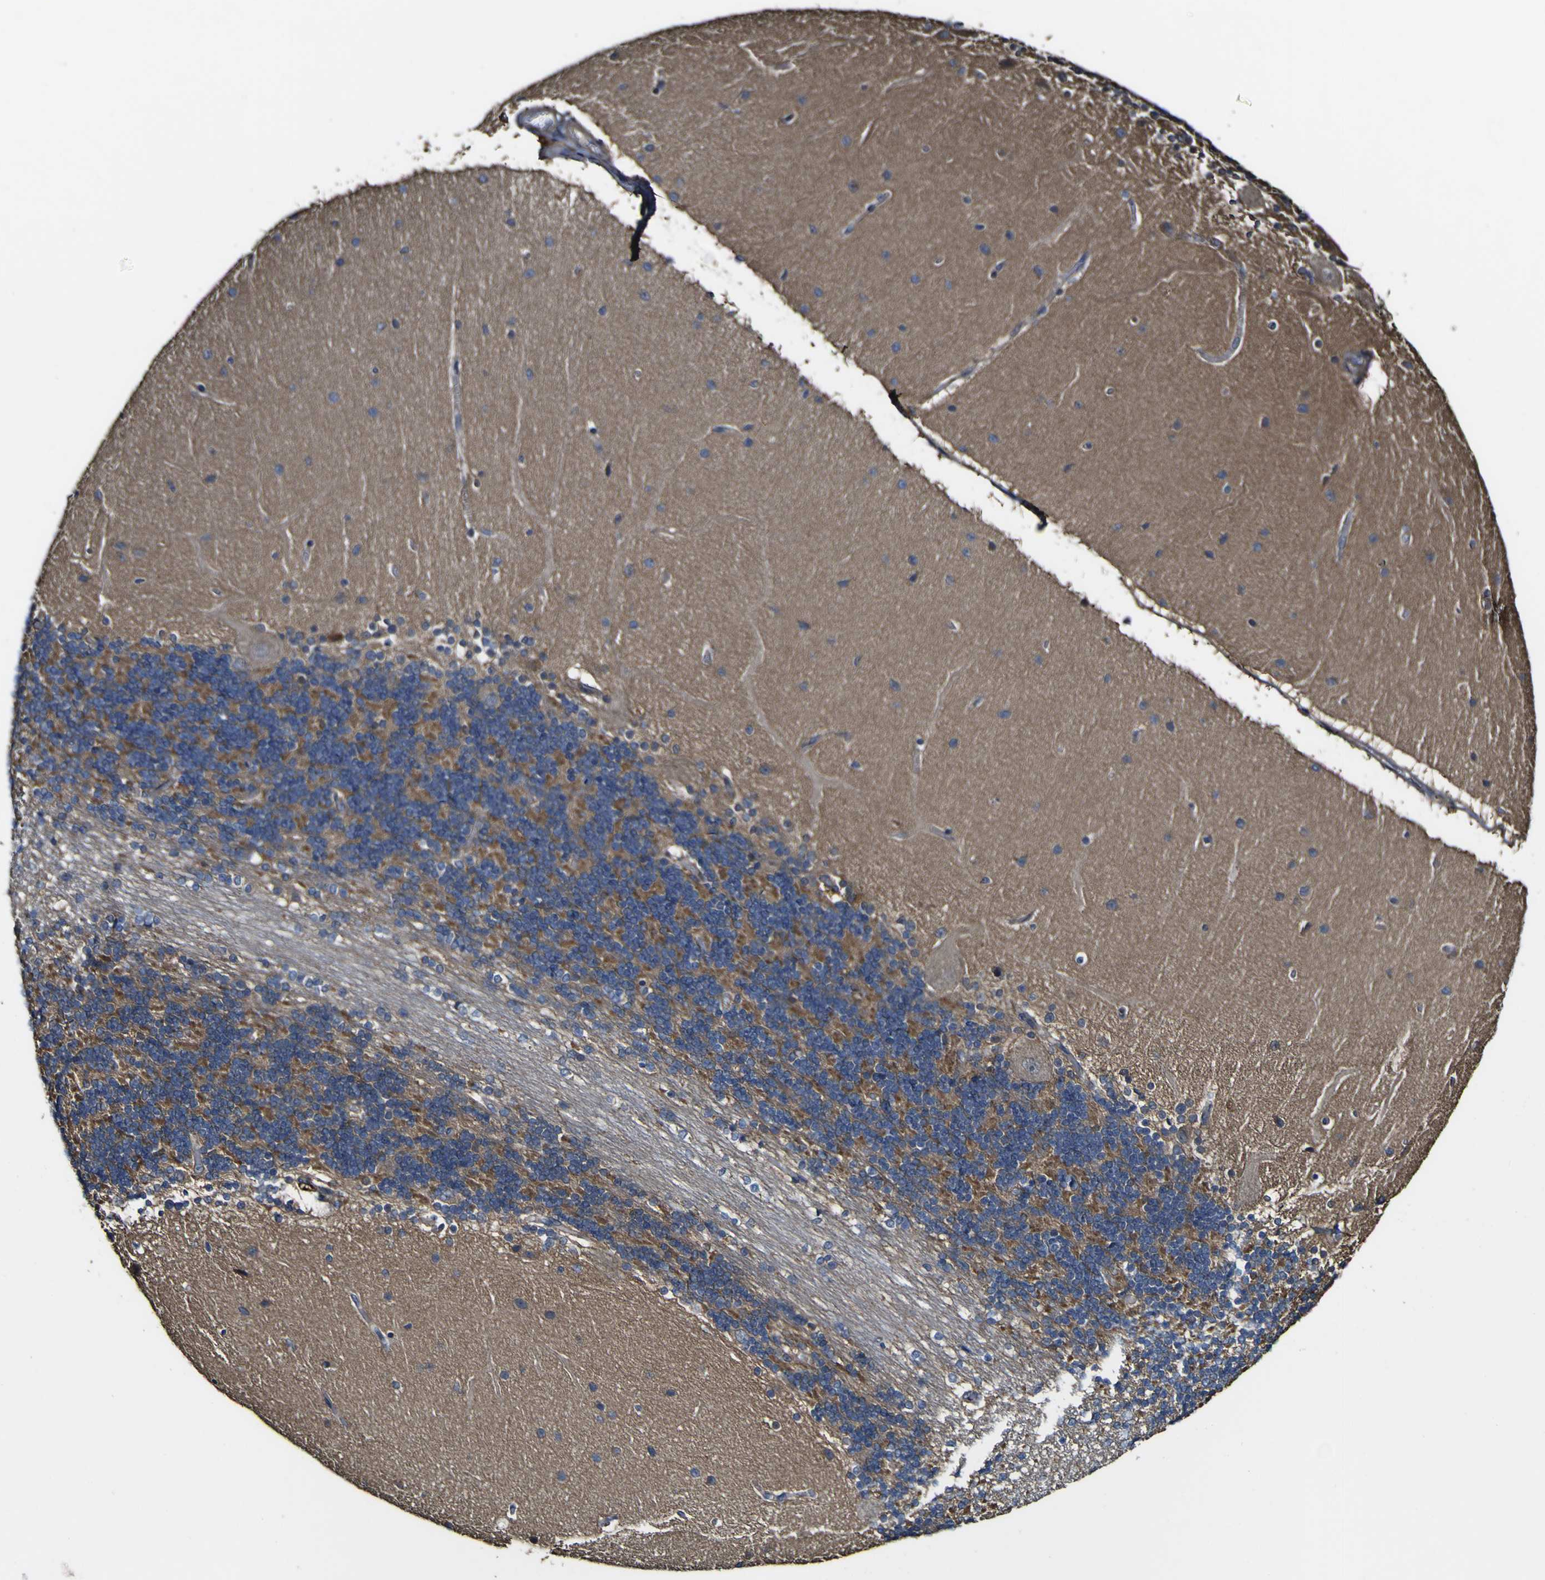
{"staining": {"intensity": "strong", "quantity": "25%-75%", "location": "cytoplasmic/membranous"}, "tissue": "cerebellum", "cell_type": "Cells in granular layer", "image_type": "normal", "snomed": [{"axis": "morphology", "description": "Normal tissue, NOS"}, {"axis": "topography", "description": "Cerebellum"}], "caption": "Immunohistochemistry of unremarkable cerebellum displays high levels of strong cytoplasmic/membranous staining in approximately 25%-75% of cells in granular layer.", "gene": "NAALADL2", "patient": {"sex": "female", "age": 54}}